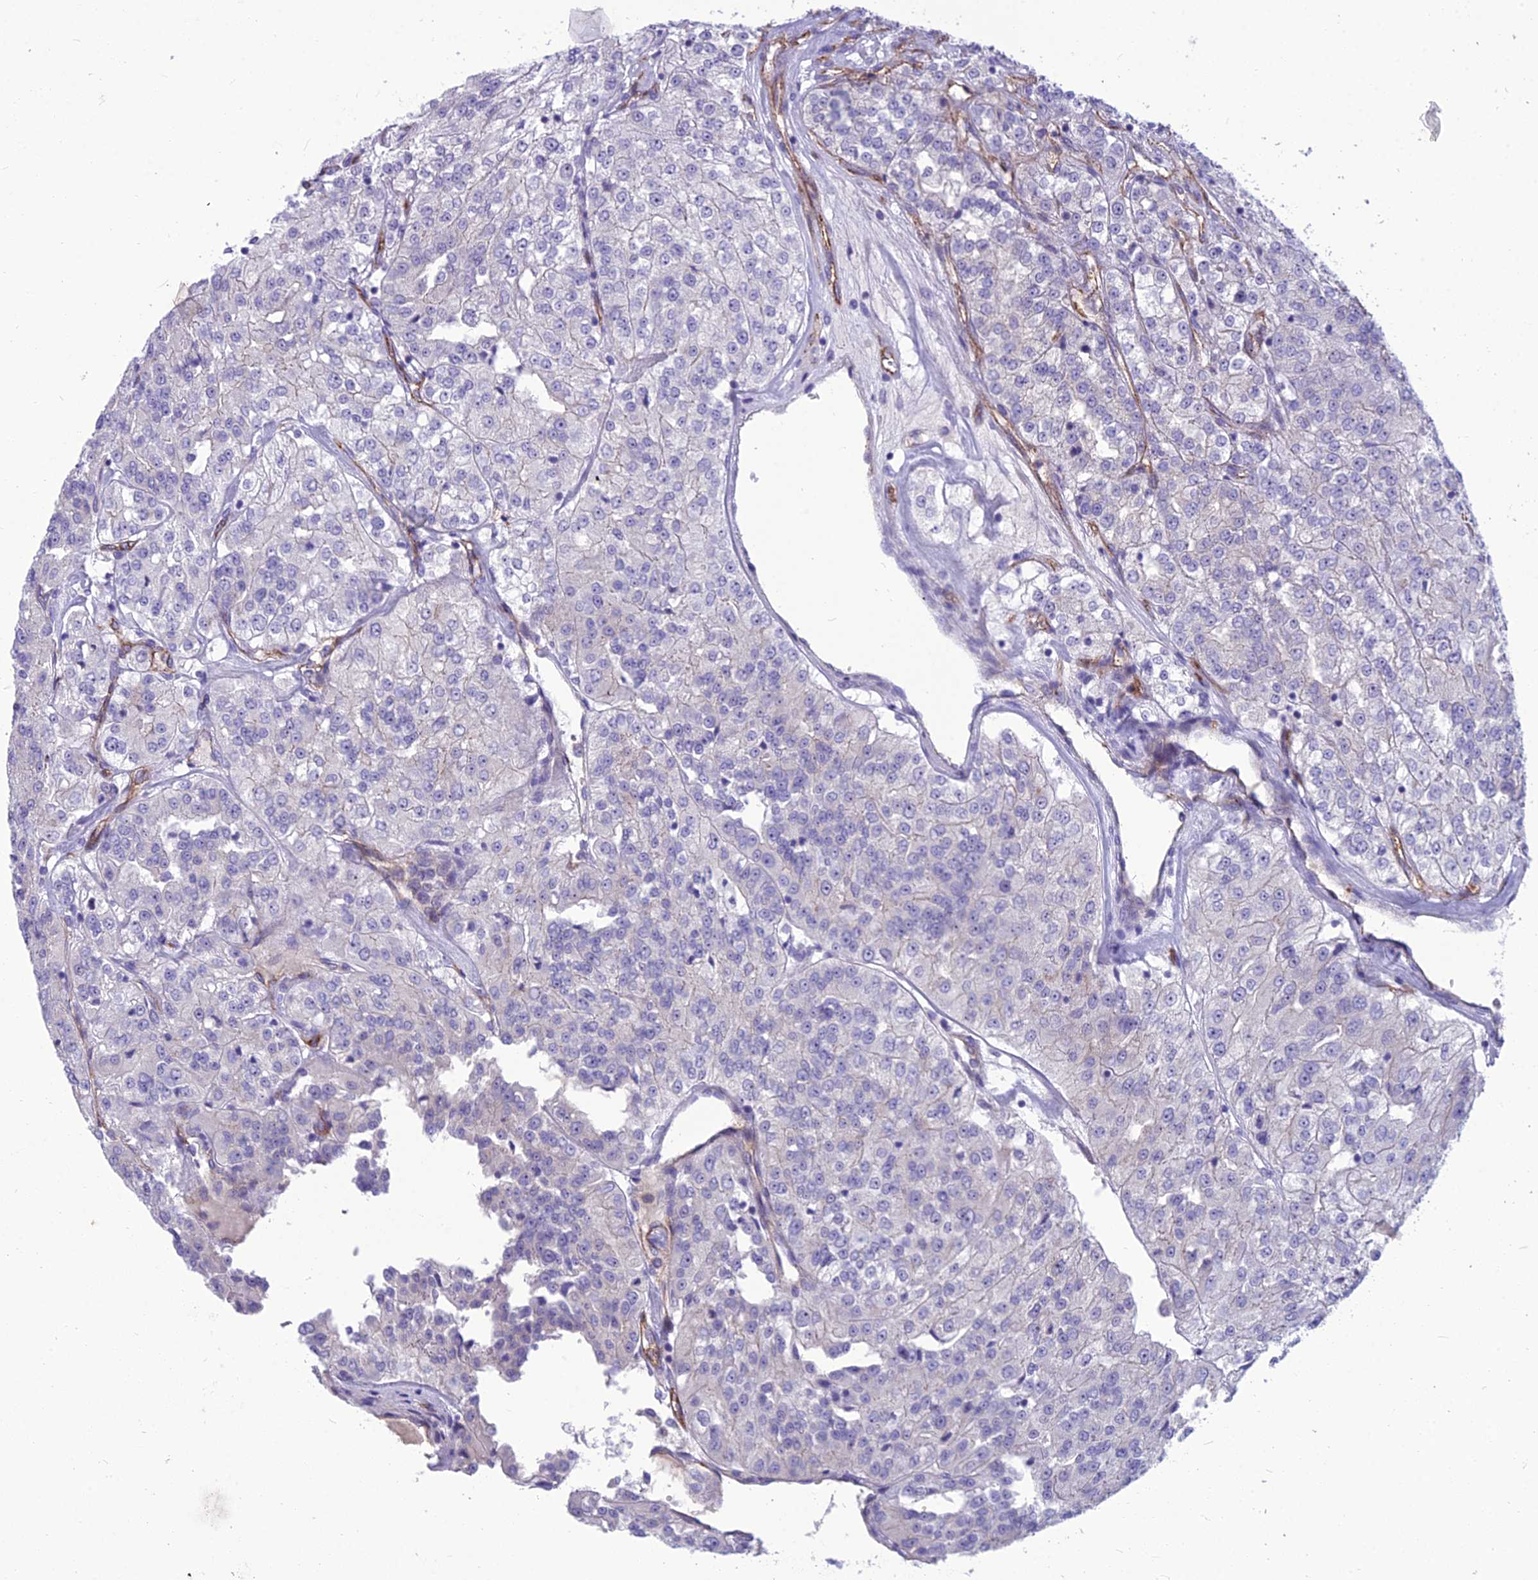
{"staining": {"intensity": "negative", "quantity": "none", "location": "none"}, "tissue": "renal cancer", "cell_type": "Tumor cells", "image_type": "cancer", "snomed": [{"axis": "morphology", "description": "Adenocarcinoma, NOS"}, {"axis": "topography", "description": "Kidney"}], "caption": "A histopathology image of human renal adenocarcinoma is negative for staining in tumor cells.", "gene": "BBS7", "patient": {"sex": "female", "age": 63}}